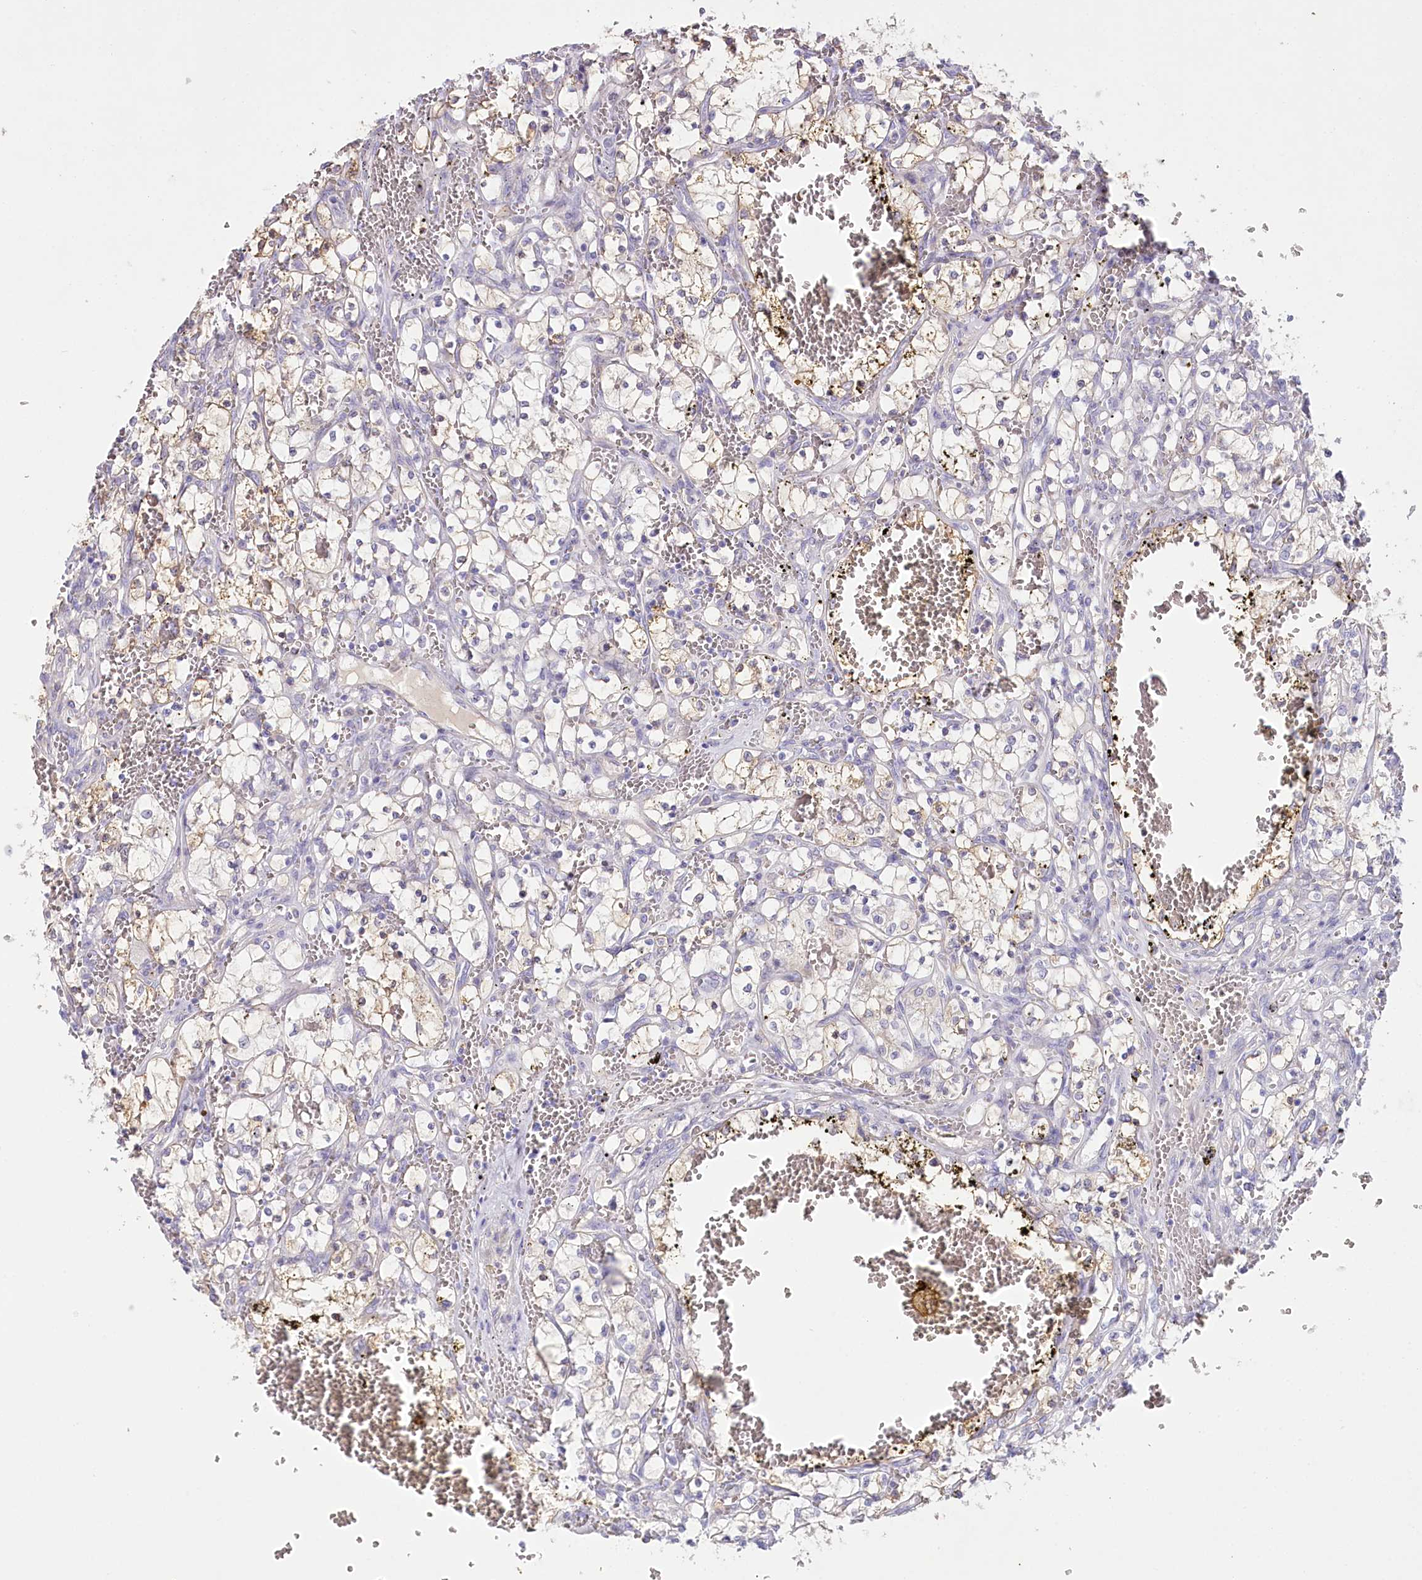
{"staining": {"intensity": "weak", "quantity": "<25%", "location": "cytoplasmic/membranous"}, "tissue": "renal cancer", "cell_type": "Tumor cells", "image_type": "cancer", "snomed": [{"axis": "morphology", "description": "Adenocarcinoma, NOS"}, {"axis": "topography", "description": "Kidney"}], "caption": "An immunohistochemistry (IHC) micrograph of renal cancer (adenocarcinoma) is shown. There is no staining in tumor cells of renal cancer (adenocarcinoma).", "gene": "MYOZ1", "patient": {"sex": "female", "age": 69}}